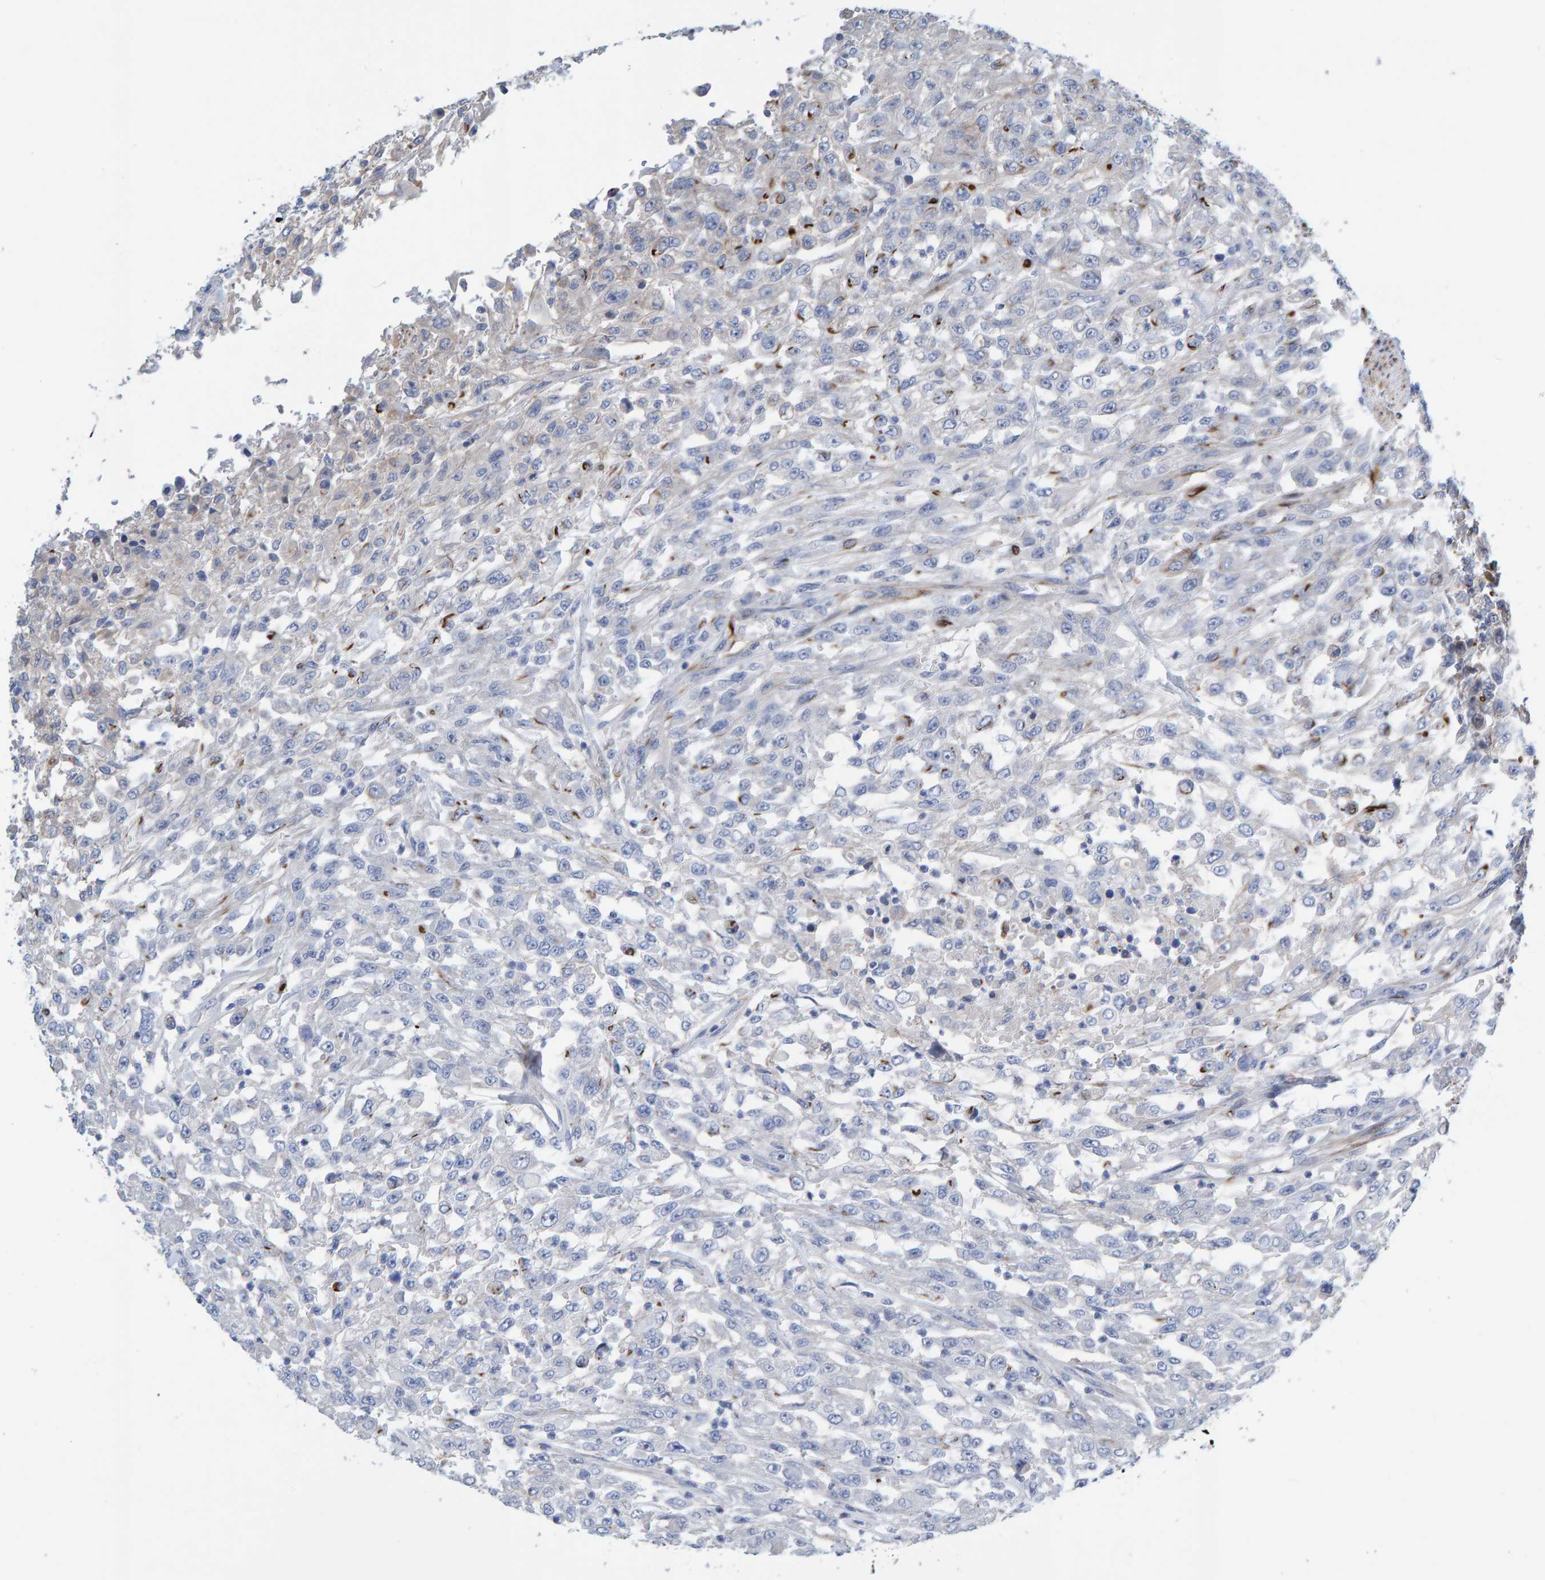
{"staining": {"intensity": "negative", "quantity": "none", "location": "none"}, "tissue": "urothelial cancer", "cell_type": "Tumor cells", "image_type": "cancer", "snomed": [{"axis": "morphology", "description": "Urothelial carcinoma, High grade"}, {"axis": "topography", "description": "Urinary bladder"}], "caption": "This histopathology image is of urothelial carcinoma (high-grade) stained with immunohistochemistry (IHC) to label a protein in brown with the nuclei are counter-stained blue. There is no positivity in tumor cells.", "gene": "POLG2", "patient": {"sex": "male", "age": 46}}